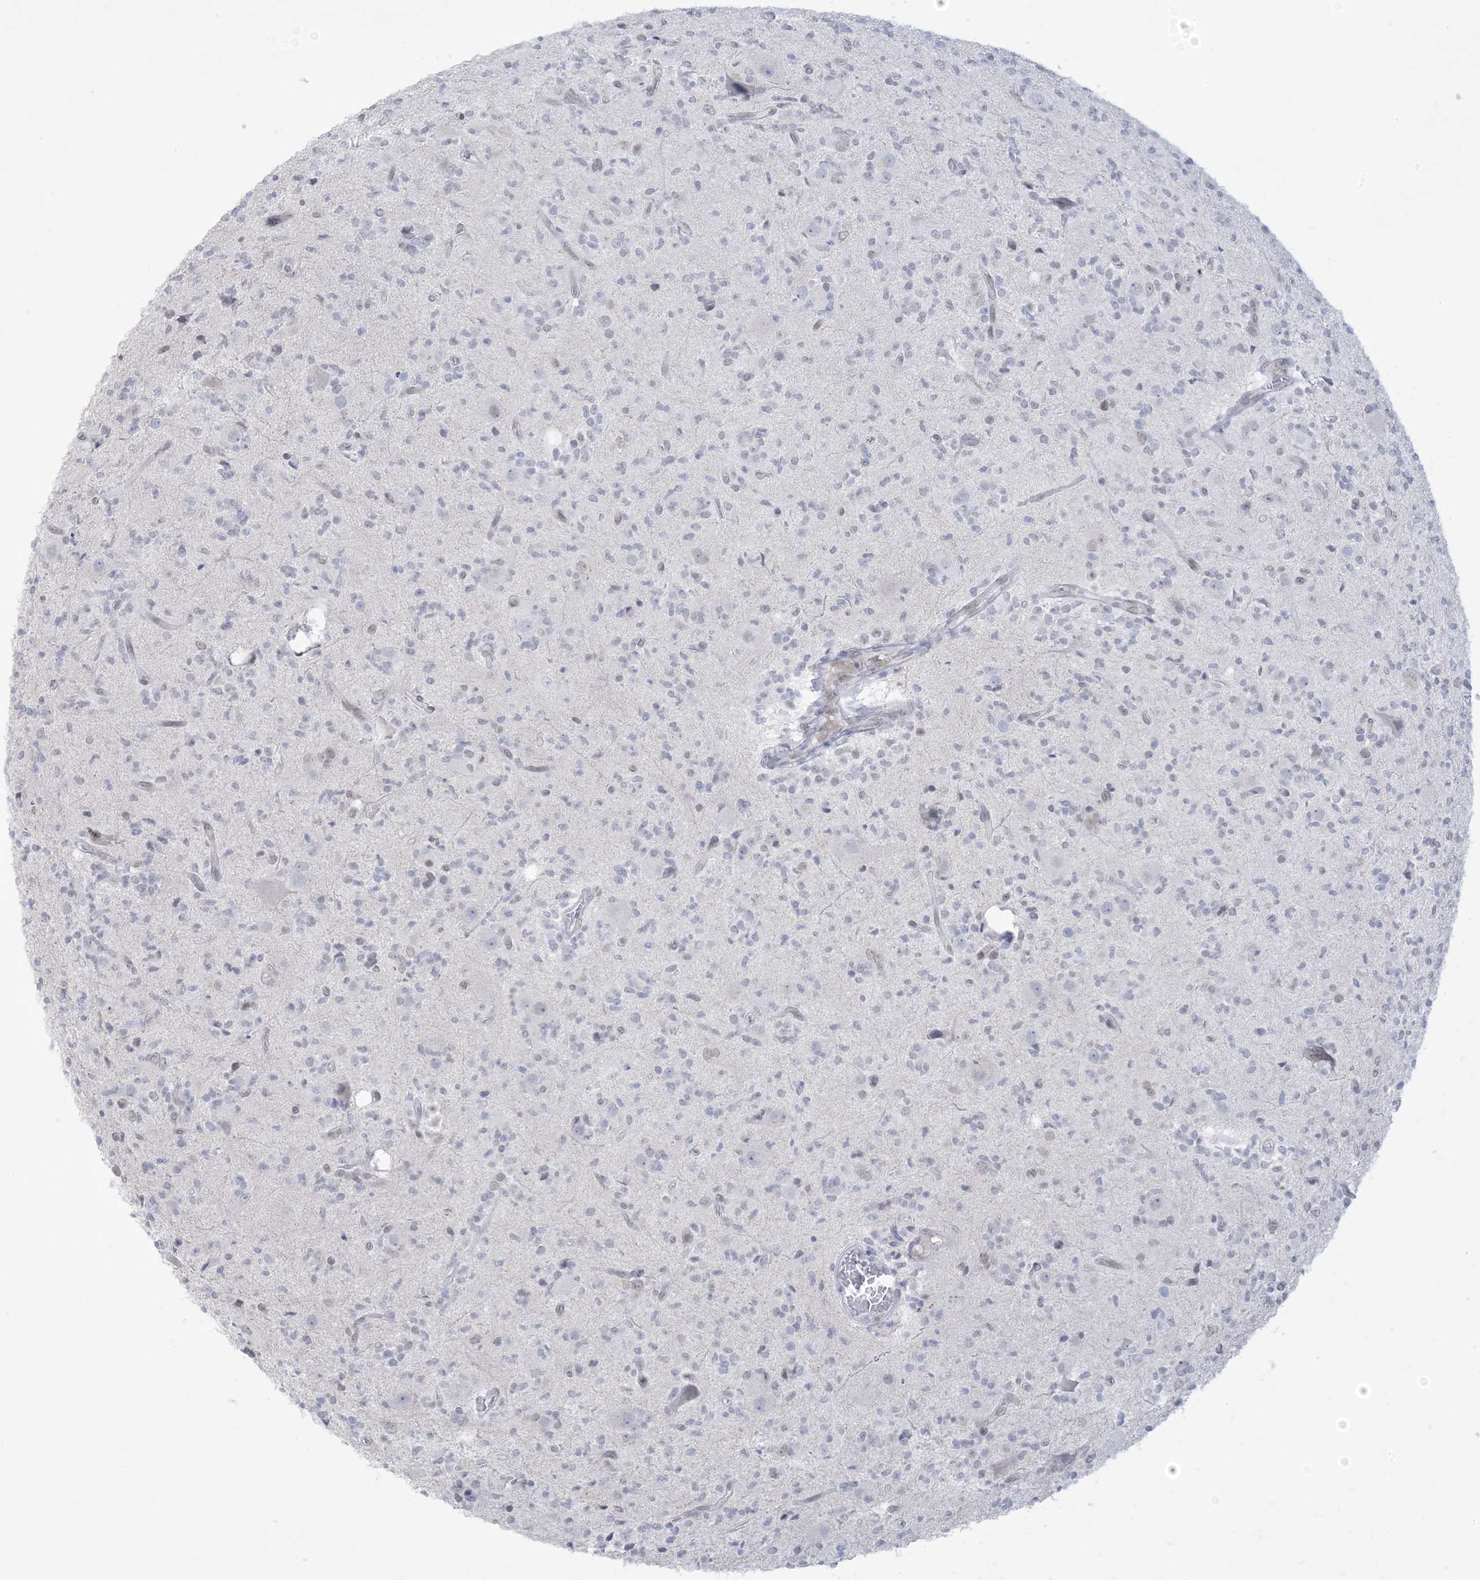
{"staining": {"intensity": "negative", "quantity": "none", "location": "none"}, "tissue": "glioma", "cell_type": "Tumor cells", "image_type": "cancer", "snomed": [{"axis": "morphology", "description": "Glioma, malignant, High grade"}, {"axis": "topography", "description": "Brain"}], "caption": "Immunohistochemistry of glioma reveals no staining in tumor cells. (IHC, brightfield microscopy, high magnification).", "gene": "HOMEZ", "patient": {"sex": "male", "age": 34}}